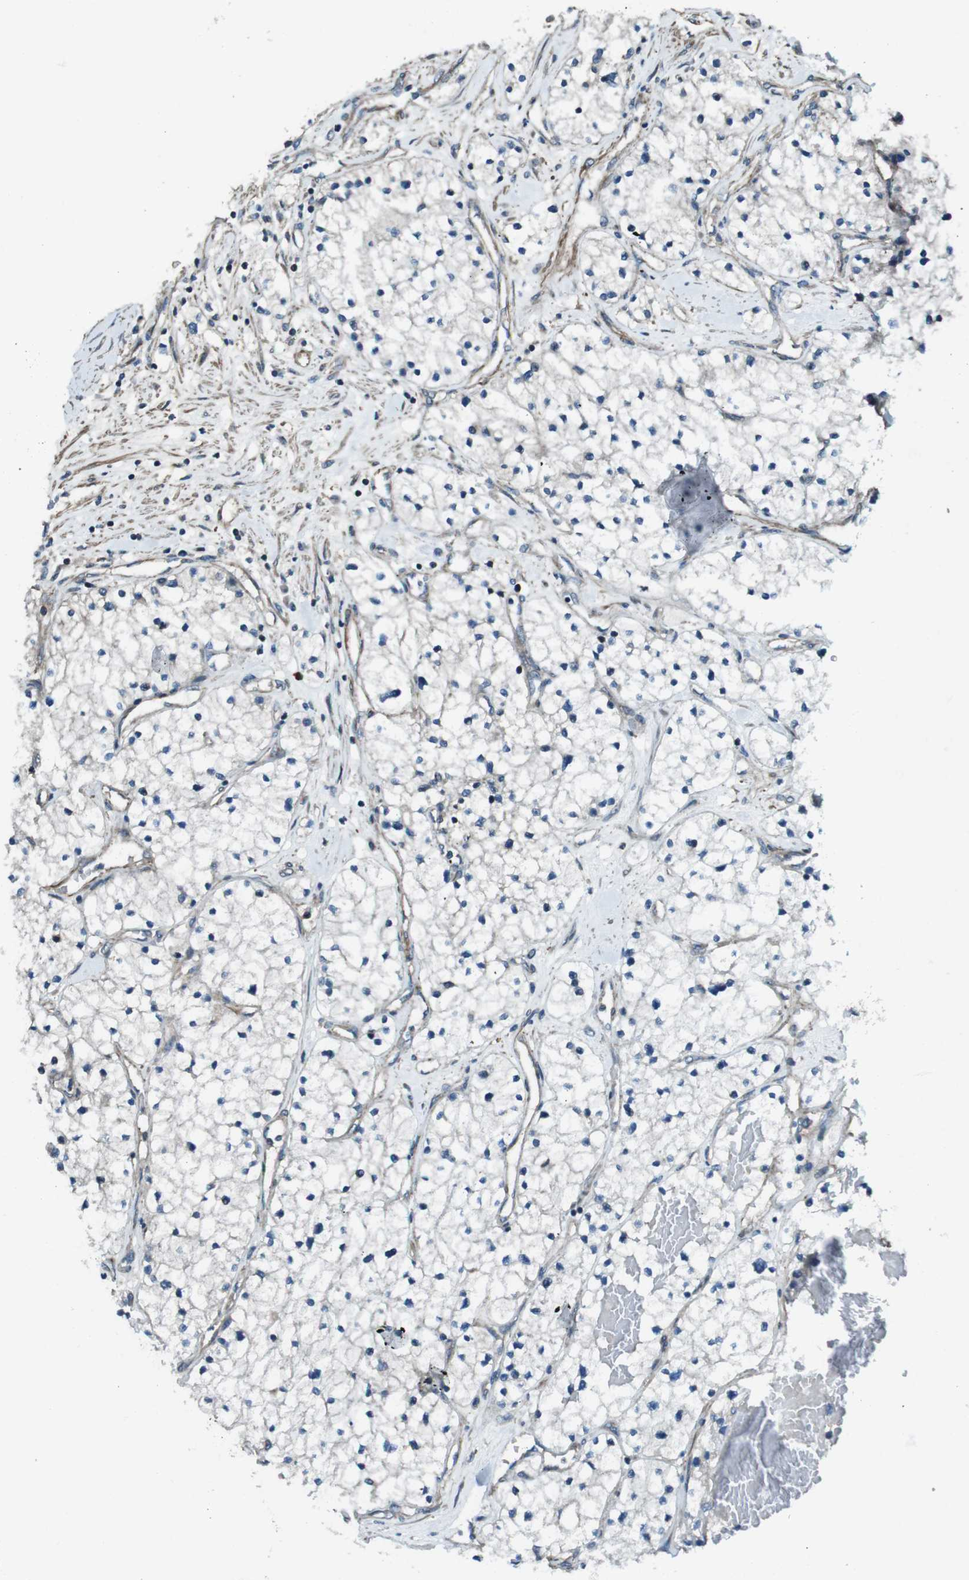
{"staining": {"intensity": "negative", "quantity": "none", "location": "none"}, "tissue": "renal cancer", "cell_type": "Tumor cells", "image_type": "cancer", "snomed": [{"axis": "morphology", "description": "Adenocarcinoma, NOS"}, {"axis": "topography", "description": "Kidney"}], "caption": "DAB (3,3'-diaminobenzidine) immunohistochemical staining of human renal cancer exhibits no significant staining in tumor cells.", "gene": "FAM174B", "patient": {"sex": "male", "age": 68}}